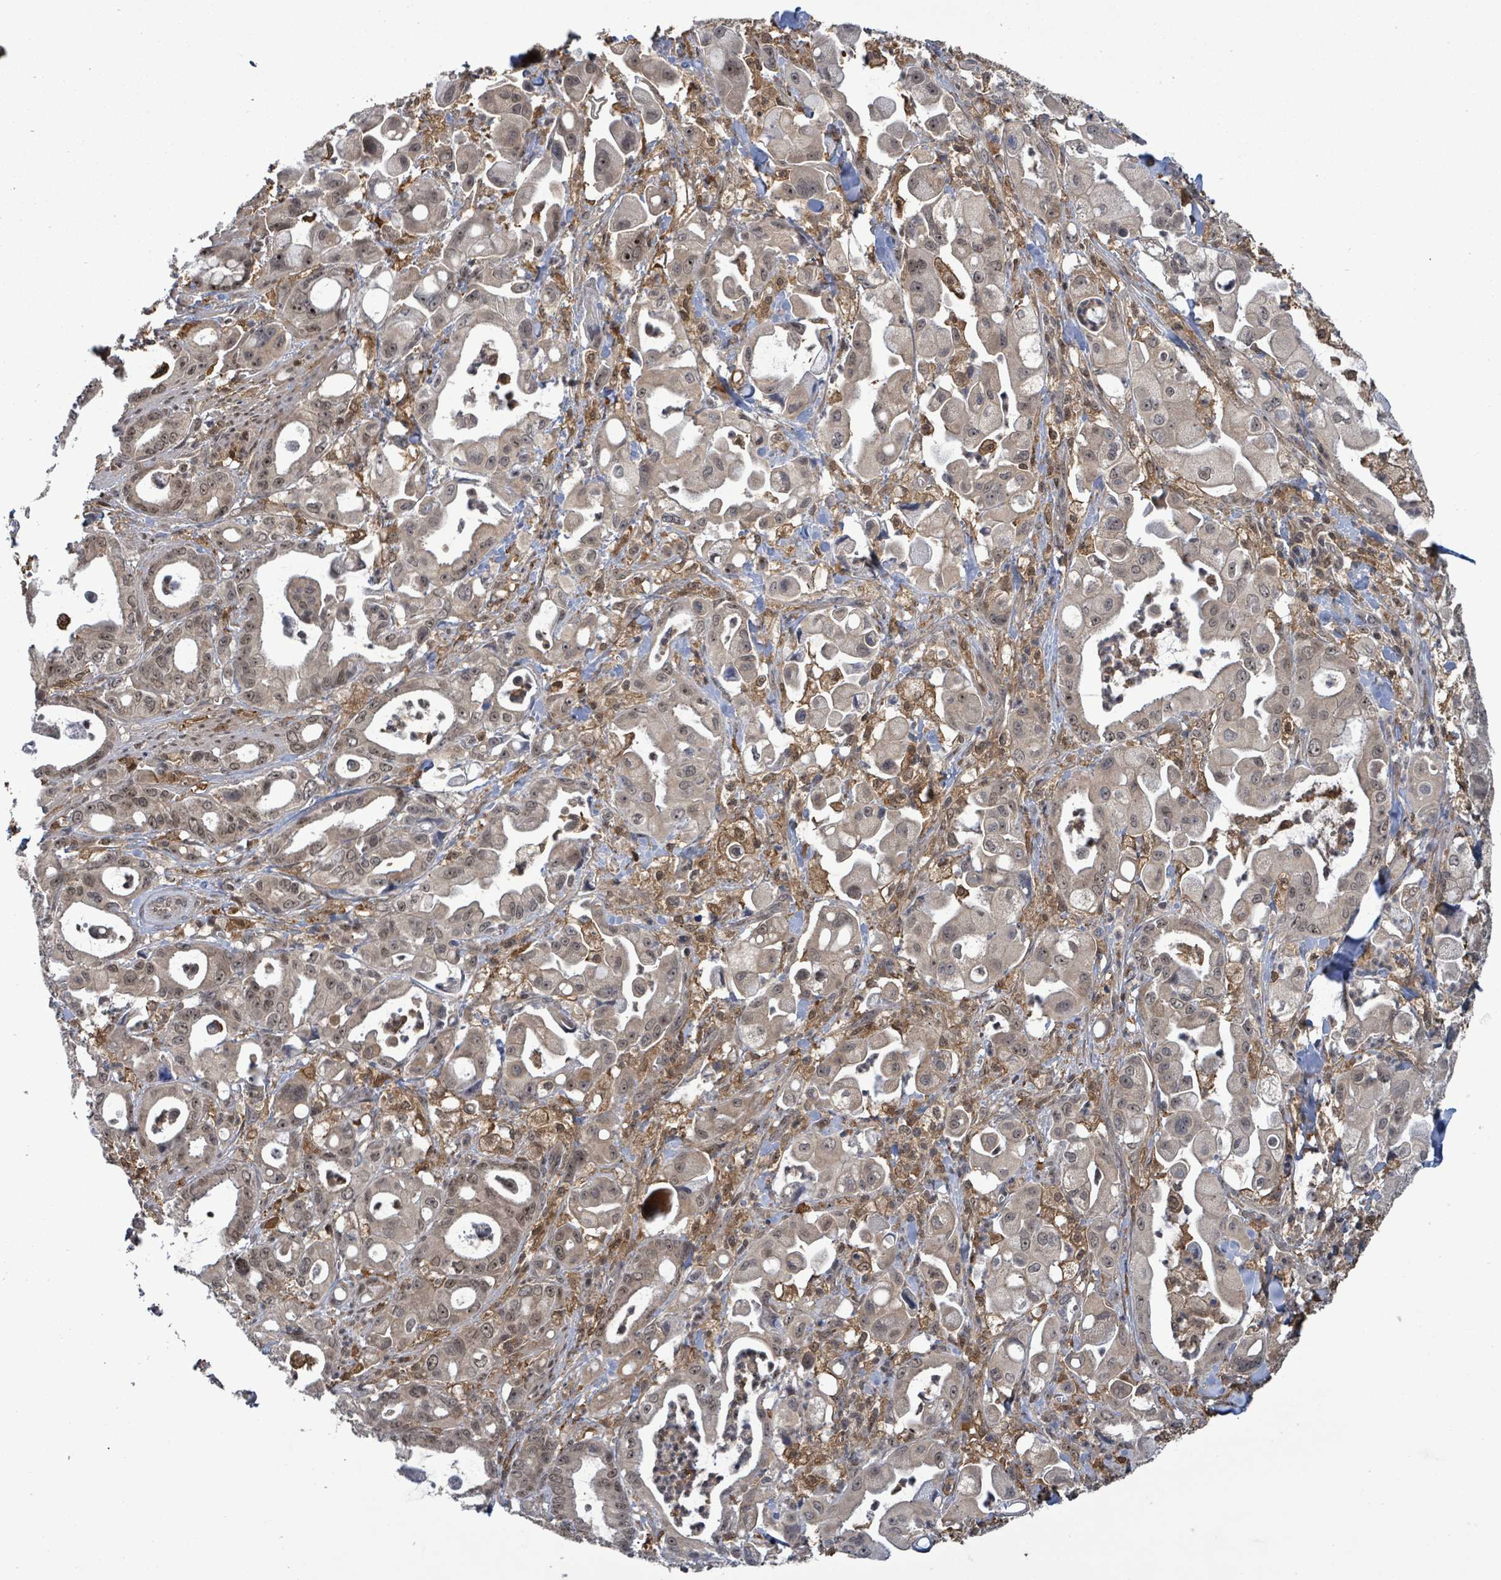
{"staining": {"intensity": "moderate", "quantity": "25%-75%", "location": "nuclear"}, "tissue": "pancreatic cancer", "cell_type": "Tumor cells", "image_type": "cancer", "snomed": [{"axis": "morphology", "description": "Adenocarcinoma, NOS"}, {"axis": "topography", "description": "Pancreas"}], "caption": "The immunohistochemical stain labels moderate nuclear expression in tumor cells of pancreatic cancer tissue. (Brightfield microscopy of DAB IHC at high magnification).", "gene": "FBXO6", "patient": {"sex": "male", "age": 68}}